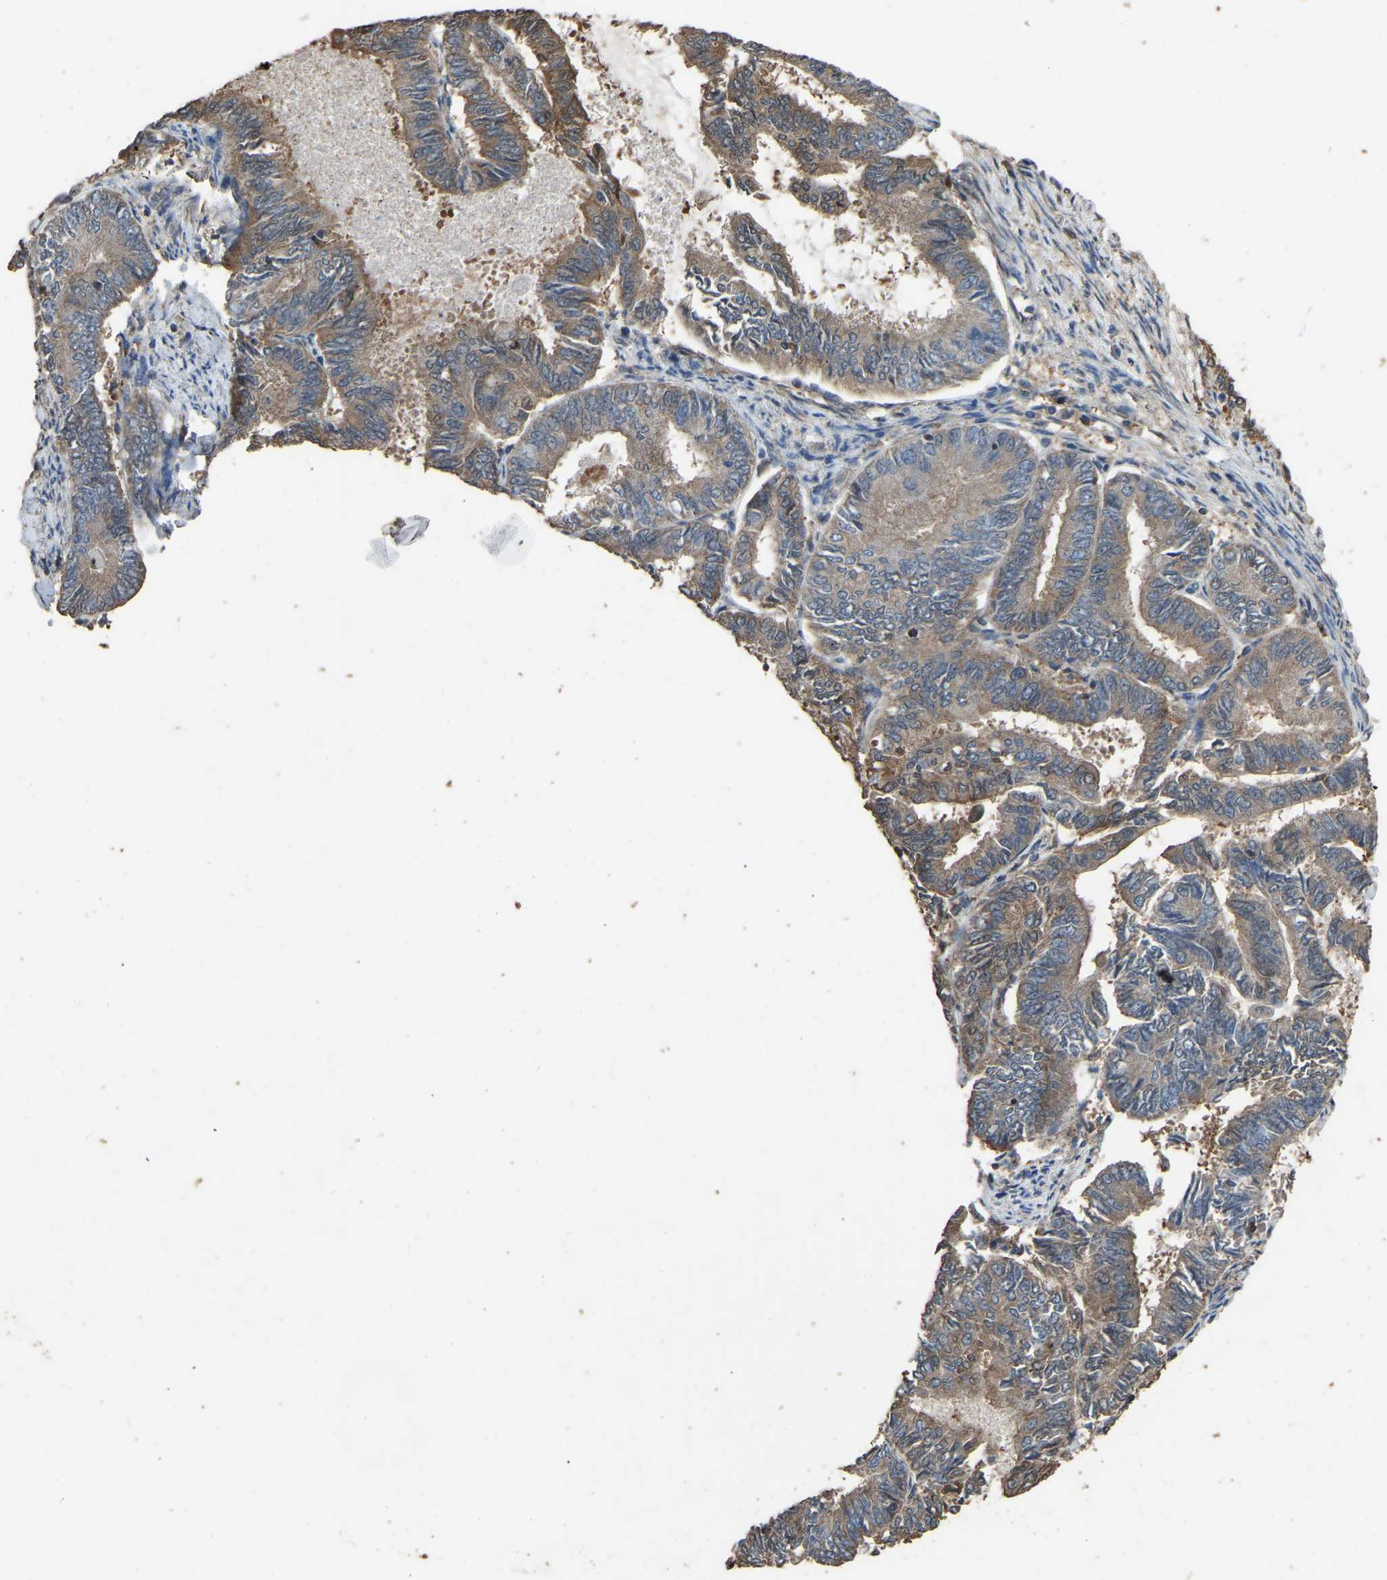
{"staining": {"intensity": "moderate", "quantity": ">75%", "location": "cytoplasmic/membranous"}, "tissue": "endometrial cancer", "cell_type": "Tumor cells", "image_type": "cancer", "snomed": [{"axis": "morphology", "description": "Adenocarcinoma, NOS"}, {"axis": "topography", "description": "Endometrium"}], "caption": "Immunohistochemistry (IHC) staining of endometrial cancer, which reveals medium levels of moderate cytoplasmic/membranous positivity in approximately >75% of tumor cells indicating moderate cytoplasmic/membranous protein expression. The staining was performed using DAB (3,3'-diaminobenzidine) (brown) for protein detection and nuclei were counterstained in hematoxylin (blue).", "gene": "FHIT", "patient": {"sex": "female", "age": 86}}